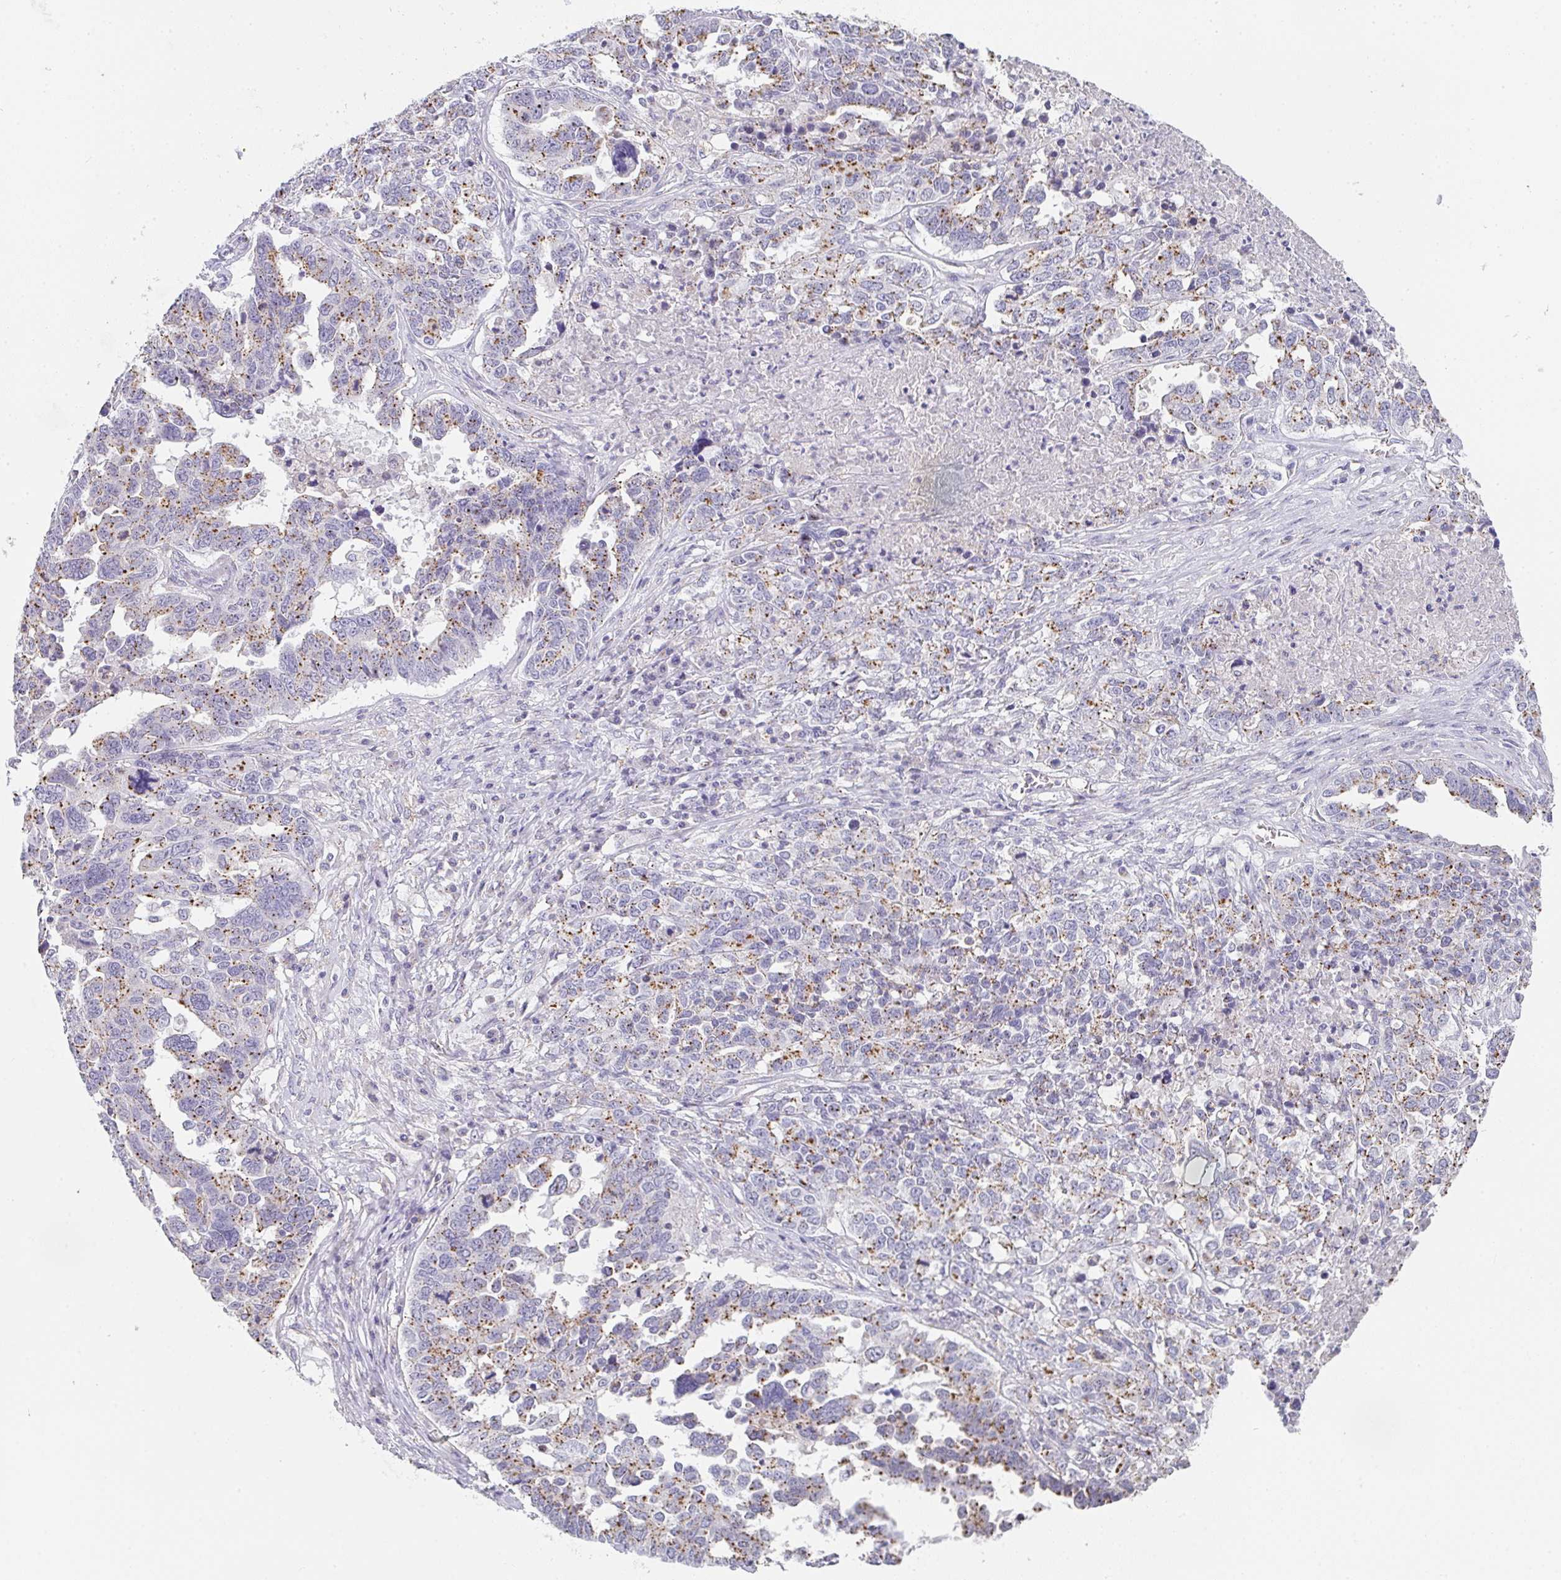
{"staining": {"intensity": "moderate", "quantity": "25%-75%", "location": "cytoplasmic/membranous"}, "tissue": "ovarian cancer", "cell_type": "Tumor cells", "image_type": "cancer", "snomed": [{"axis": "morphology", "description": "Carcinoma, endometroid"}, {"axis": "topography", "description": "Ovary"}], "caption": "This micrograph displays ovarian cancer (endometroid carcinoma) stained with immunohistochemistry (IHC) to label a protein in brown. The cytoplasmic/membranous of tumor cells show moderate positivity for the protein. Nuclei are counter-stained blue.", "gene": "CHMP5", "patient": {"sex": "female", "age": 62}}